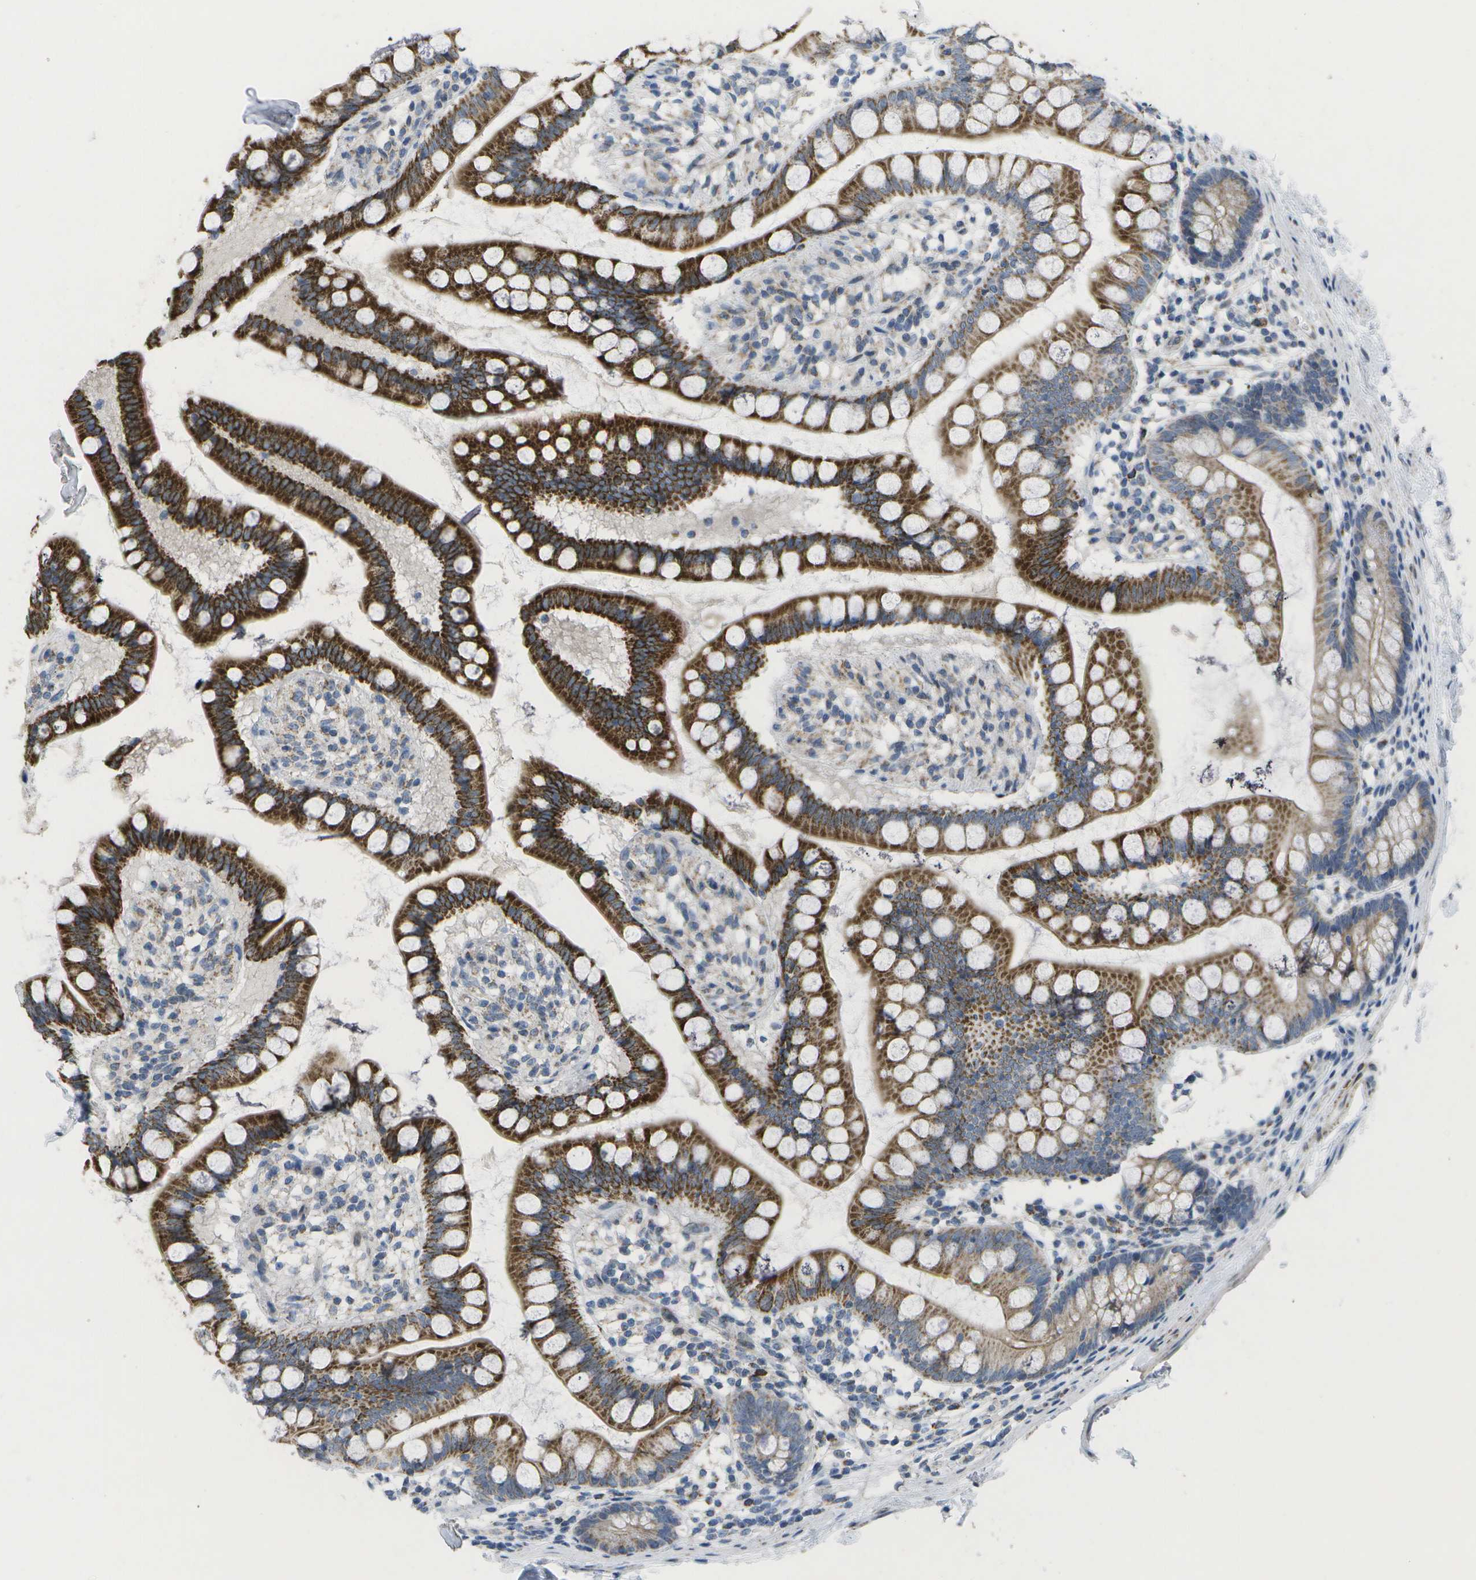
{"staining": {"intensity": "strong", "quantity": ">75%", "location": "cytoplasmic/membranous"}, "tissue": "small intestine", "cell_type": "Glandular cells", "image_type": "normal", "snomed": [{"axis": "morphology", "description": "Normal tissue, NOS"}, {"axis": "topography", "description": "Small intestine"}], "caption": "Glandular cells display strong cytoplasmic/membranous staining in about >75% of cells in benign small intestine.", "gene": "TMEM223", "patient": {"sex": "female", "age": 84}}